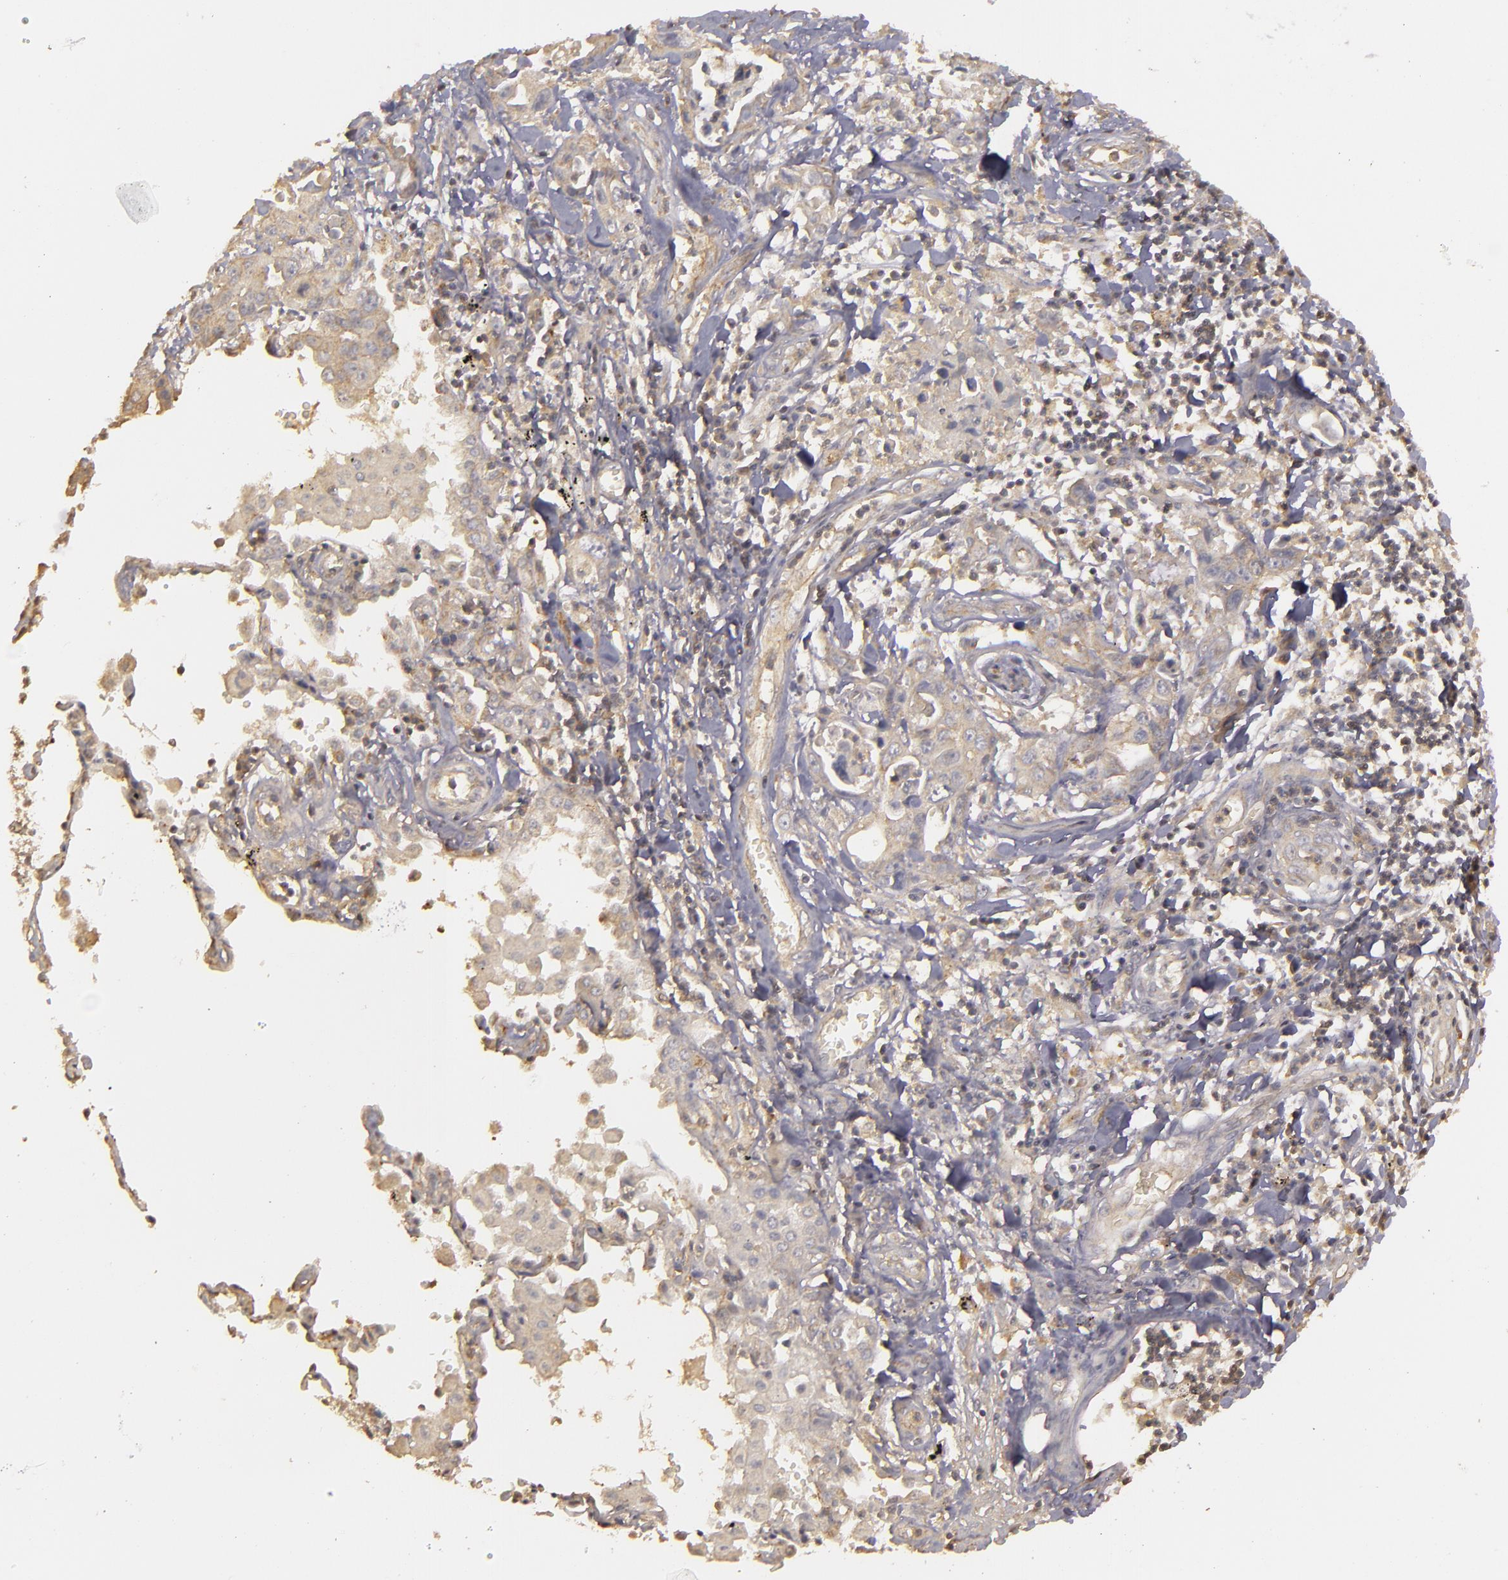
{"staining": {"intensity": "weak", "quantity": ">75%", "location": "cytoplasmic/membranous"}, "tissue": "lung cancer", "cell_type": "Tumor cells", "image_type": "cancer", "snomed": [{"axis": "morphology", "description": "Adenocarcinoma, NOS"}, {"axis": "topography", "description": "Lung"}], "caption": "Protein staining by immunohistochemistry shows weak cytoplasmic/membranous positivity in about >75% of tumor cells in lung adenocarcinoma.", "gene": "HRAS", "patient": {"sex": "male", "age": 64}}